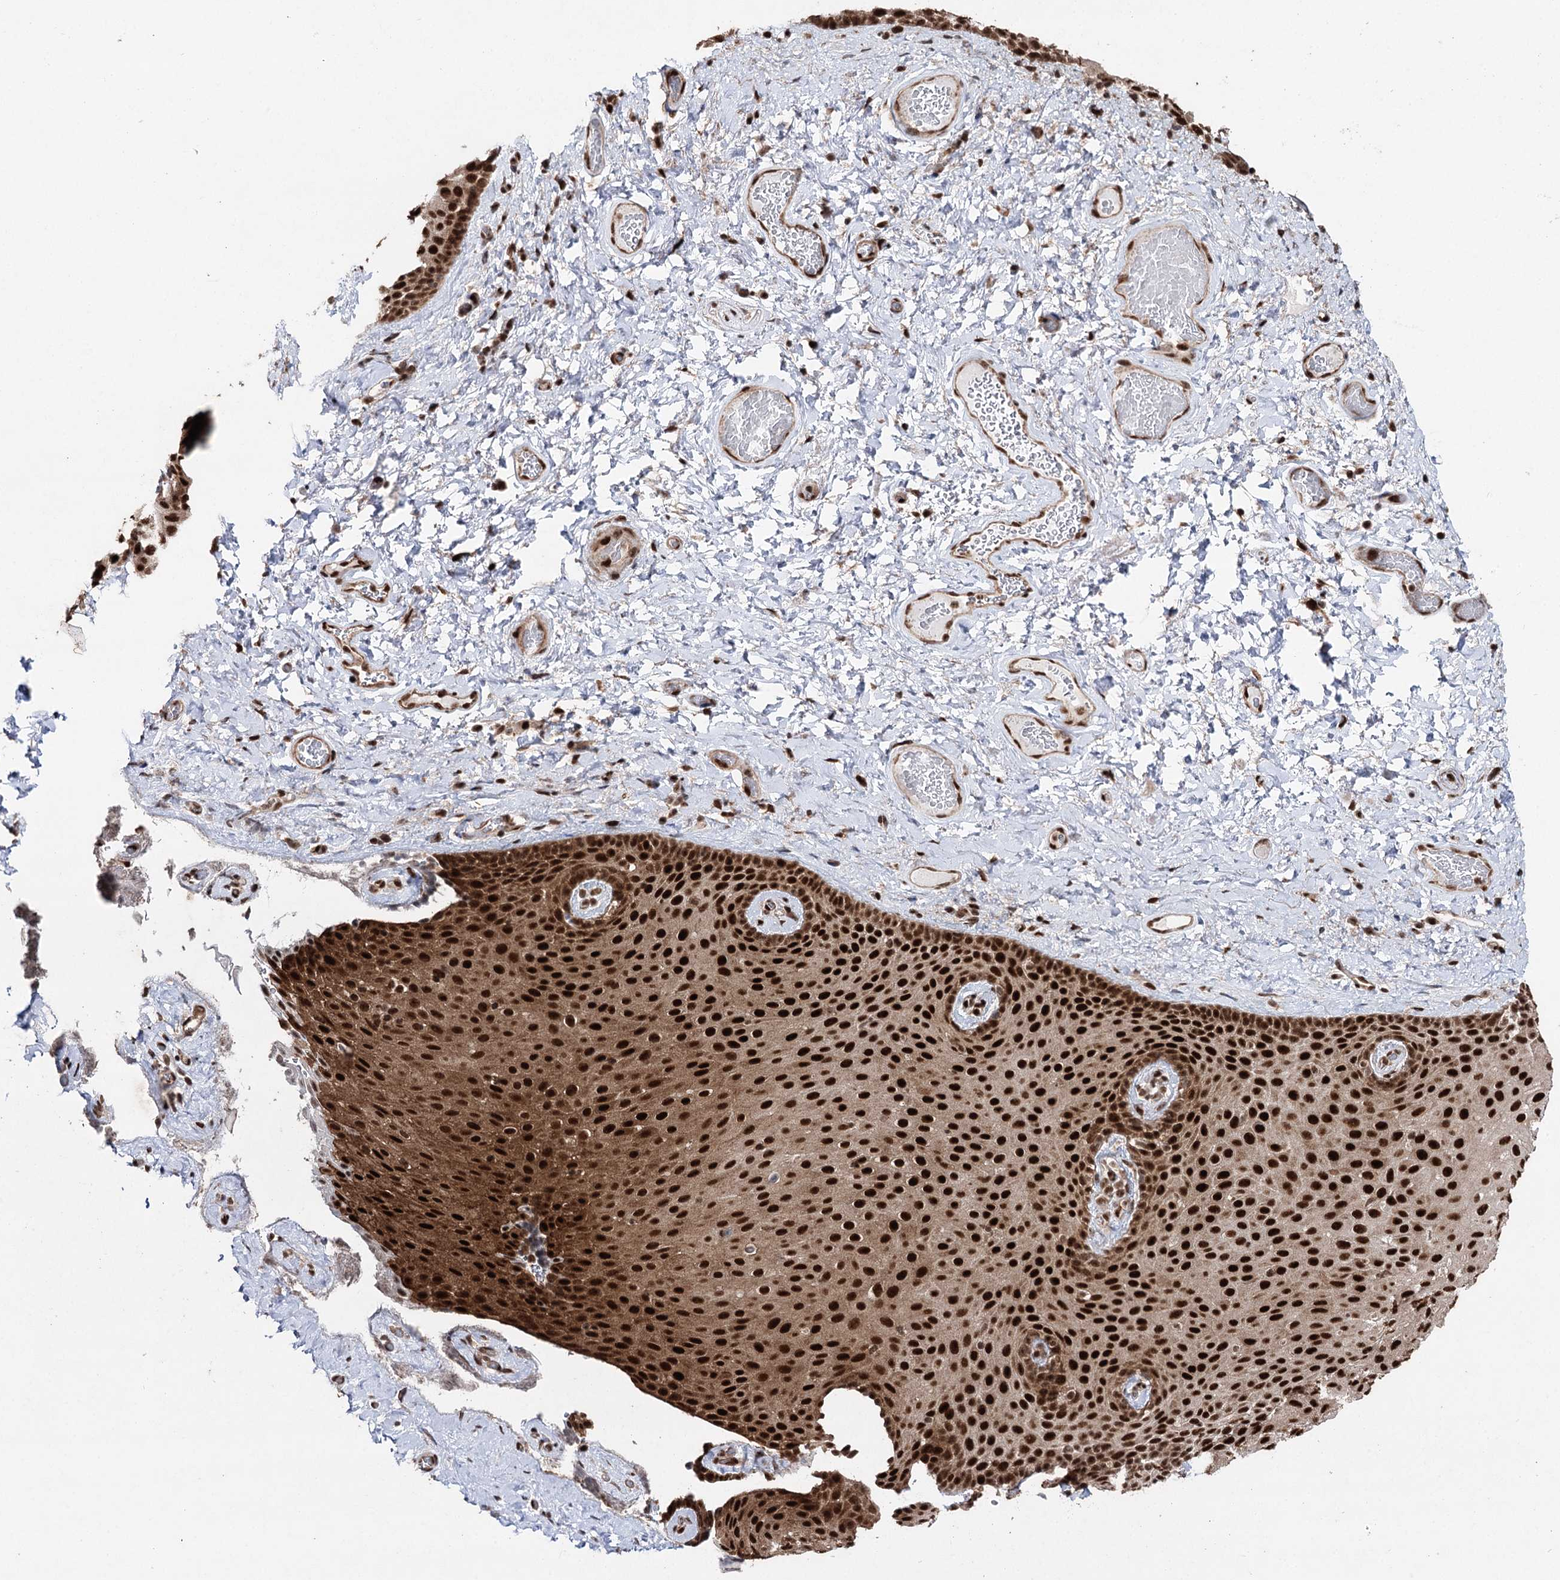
{"staining": {"intensity": "strong", "quantity": ">75%", "location": "cytoplasmic/membranous,nuclear"}, "tissue": "skin", "cell_type": "Epidermal cells", "image_type": "normal", "snomed": [{"axis": "morphology", "description": "Normal tissue, NOS"}, {"axis": "topography", "description": "Anal"}], "caption": "IHC image of benign skin stained for a protein (brown), which demonstrates high levels of strong cytoplasmic/membranous,nuclear positivity in approximately >75% of epidermal cells.", "gene": "PDCD4", "patient": {"sex": "male", "age": 69}}